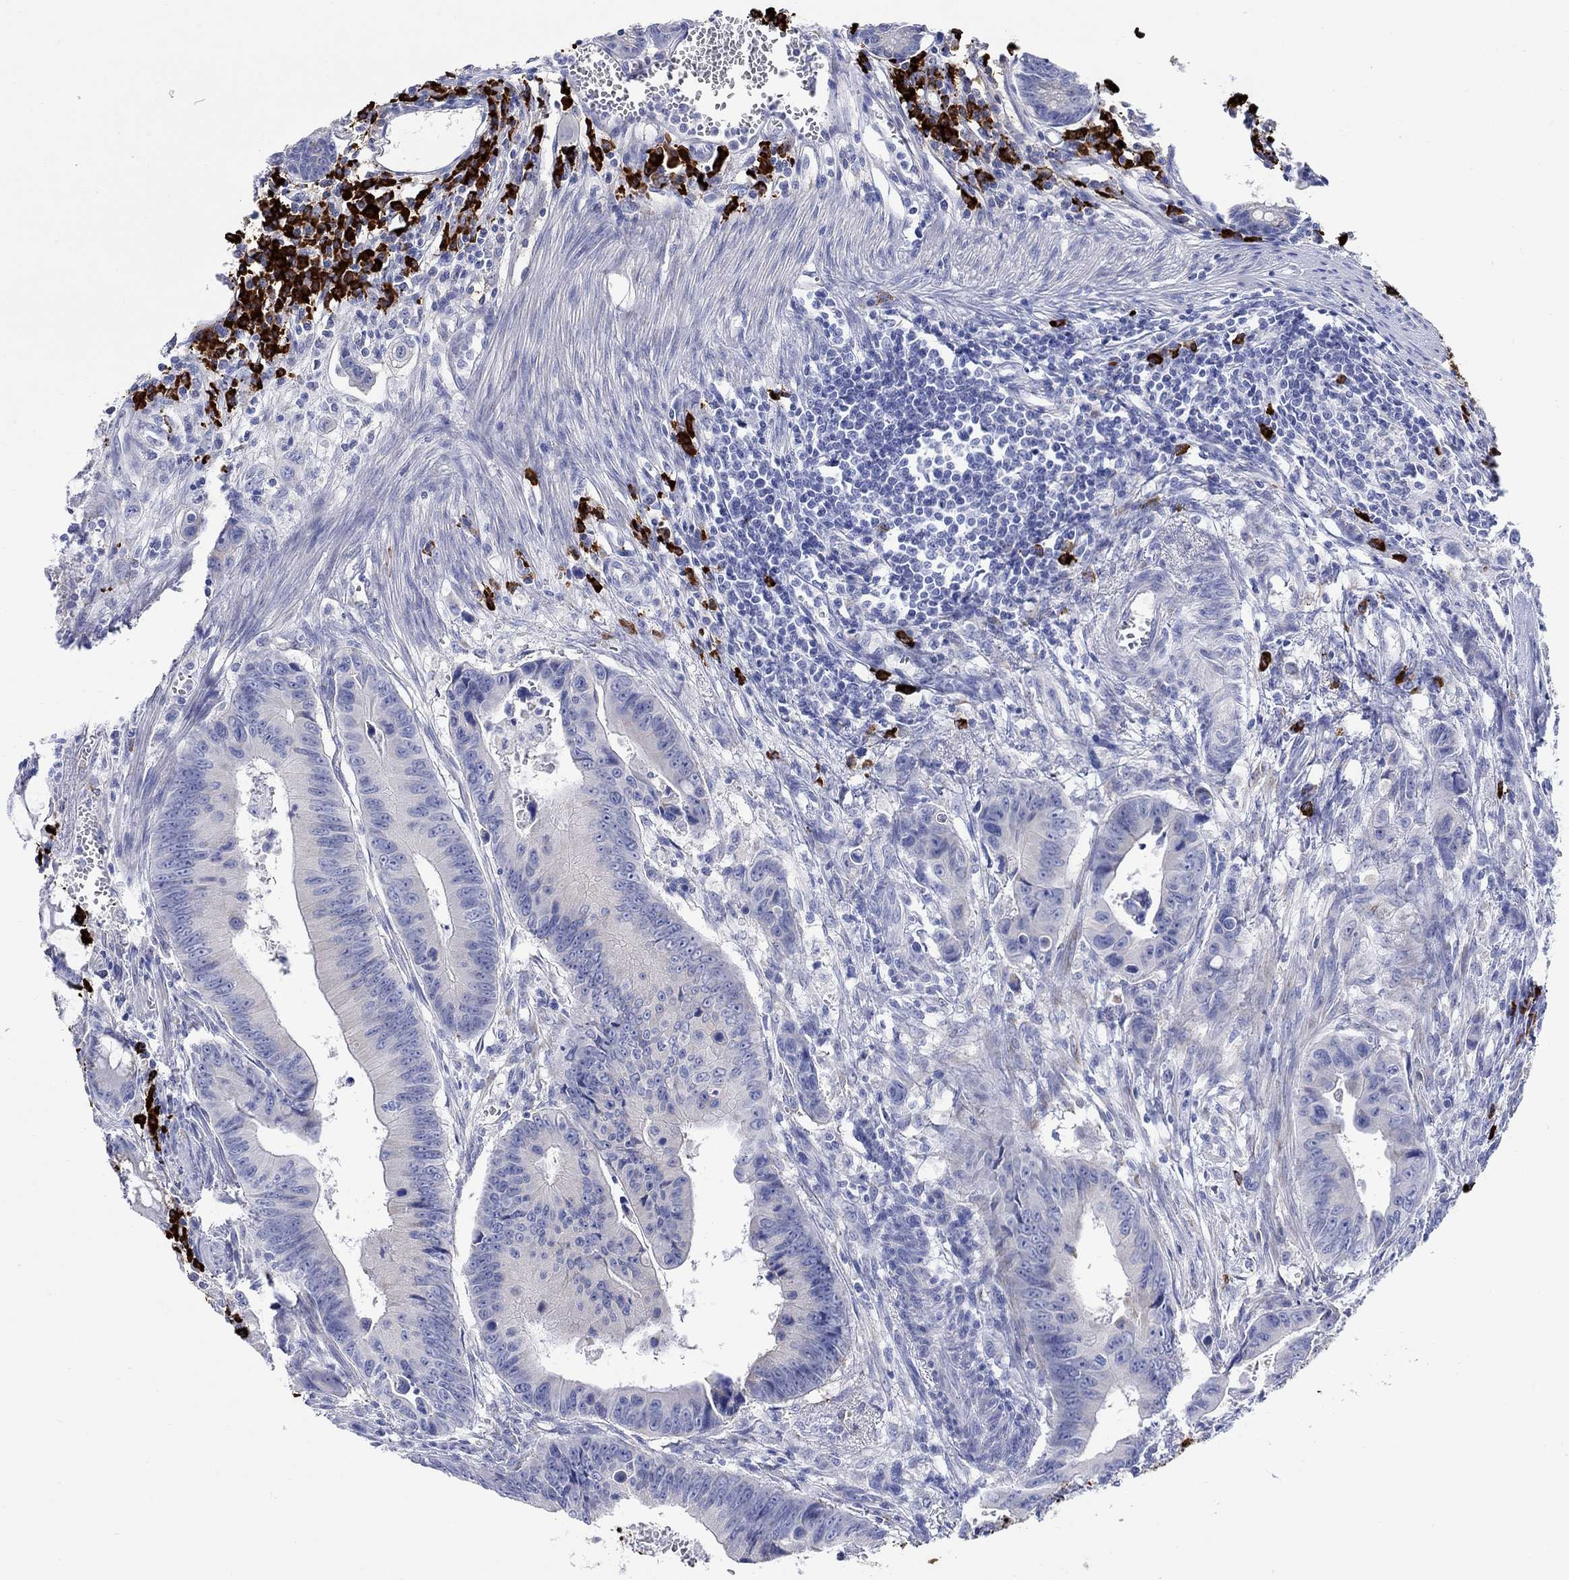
{"staining": {"intensity": "negative", "quantity": "none", "location": "none"}, "tissue": "colorectal cancer", "cell_type": "Tumor cells", "image_type": "cancer", "snomed": [{"axis": "morphology", "description": "Adenocarcinoma, NOS"}, {"axis": "topography", "description": "Colon"}], "caption": "Immunohistochemistry image of human colorectal cancer stained for a protein (brown), which shows no positivity in tumor cells. Nuclei are stained in blue.", "gene": "P2RY6", "patient": {"sex": "female", "age": 87}}